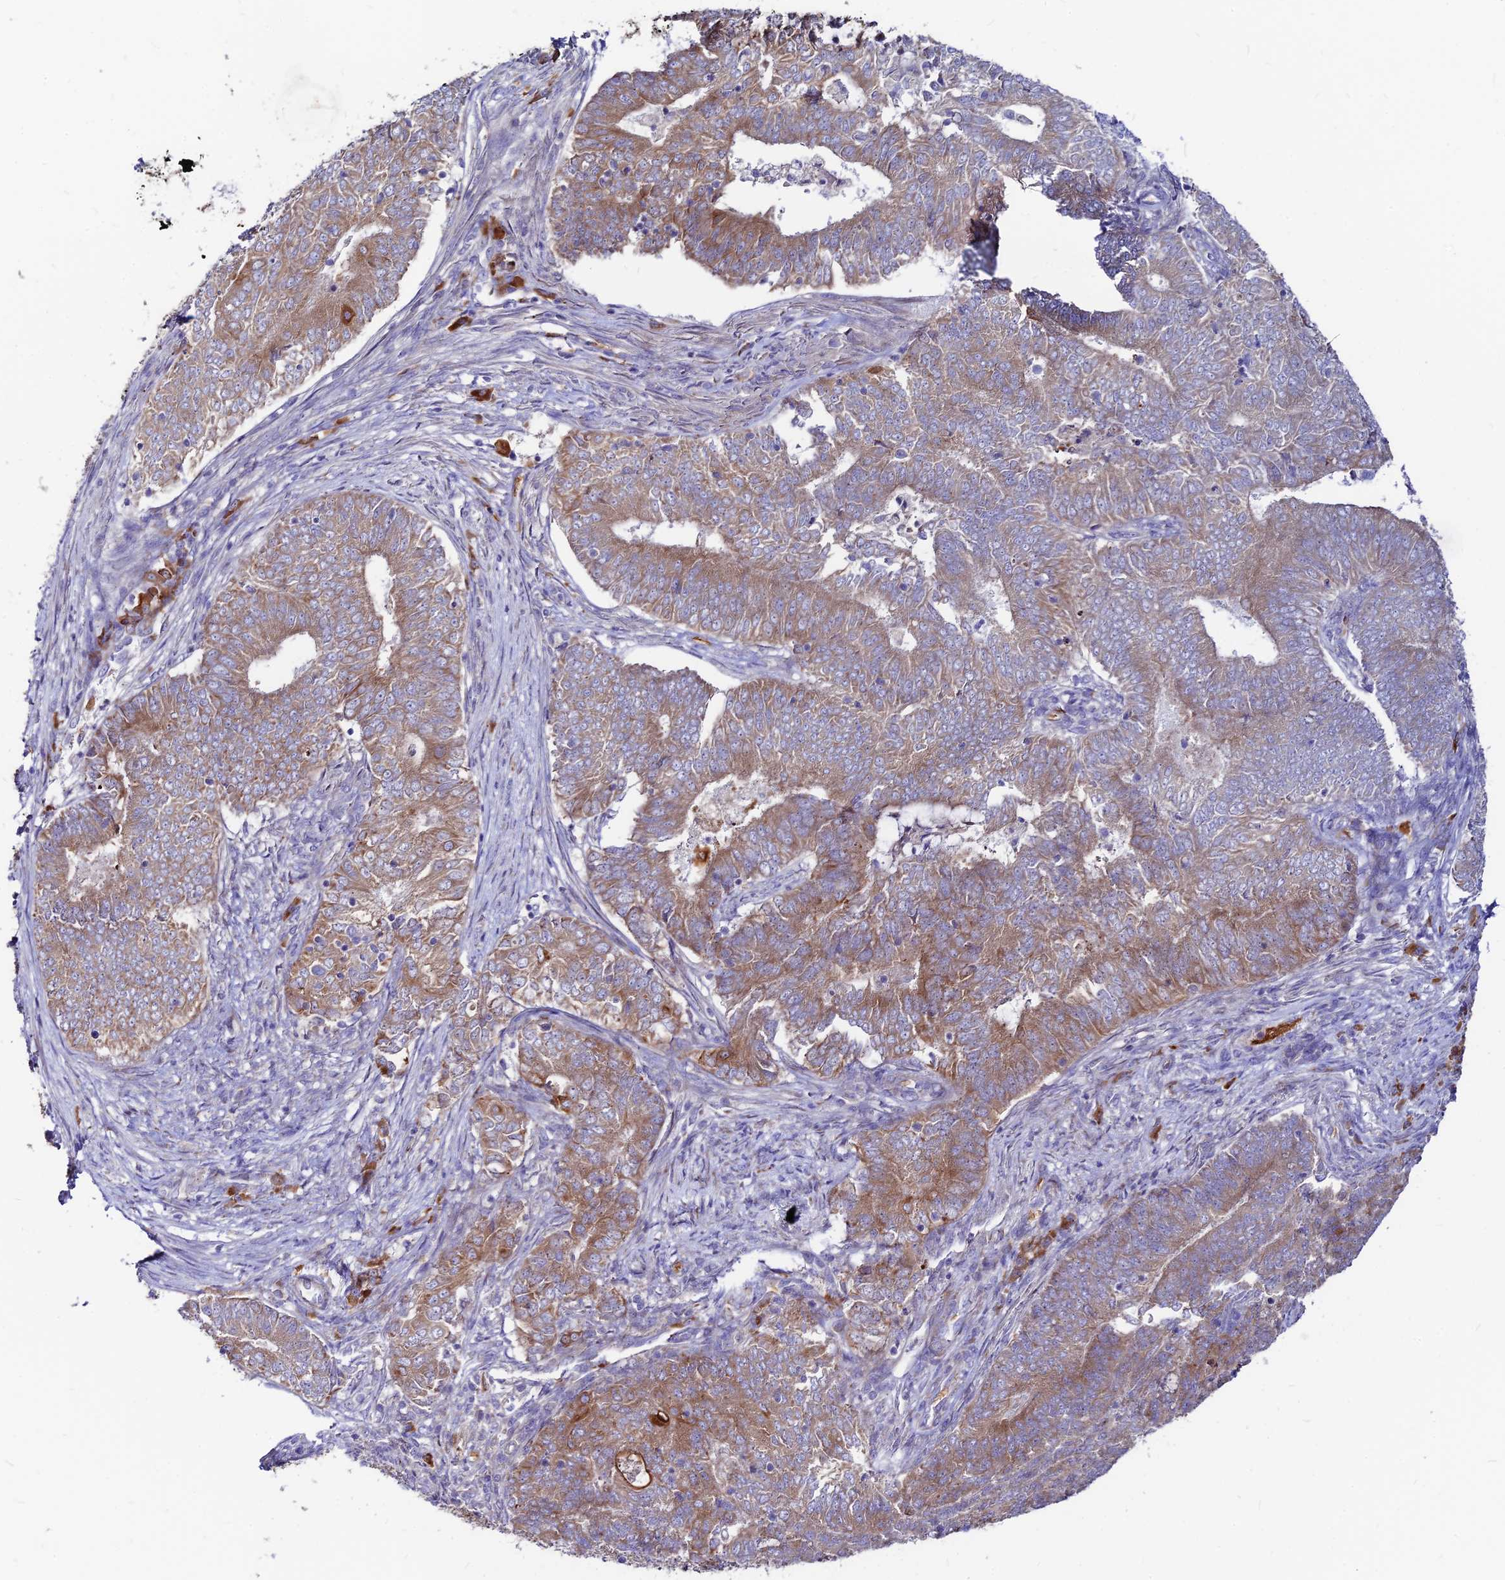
{"staining": {"intensity": "weak", "quantity": "25%-75%", "location": "cytoplasmic/membranous"}, "tissue": "endometrial cancer", "cell_type": "Tumor cells", "image_type": "cancer", "snomed": [{"axis": "morphology", "description": "Adenocarcinoma, NOS"}, {"axis": "topography", "description": "Endometrium"}], "caption": "A brown stain shows weak cytoplasmic/membranous staining of a protein in adenocarcinoma (endometrial) tumor cells.", "gene": "DENND2D", "patient": {"sex": "female", "age": 62}}